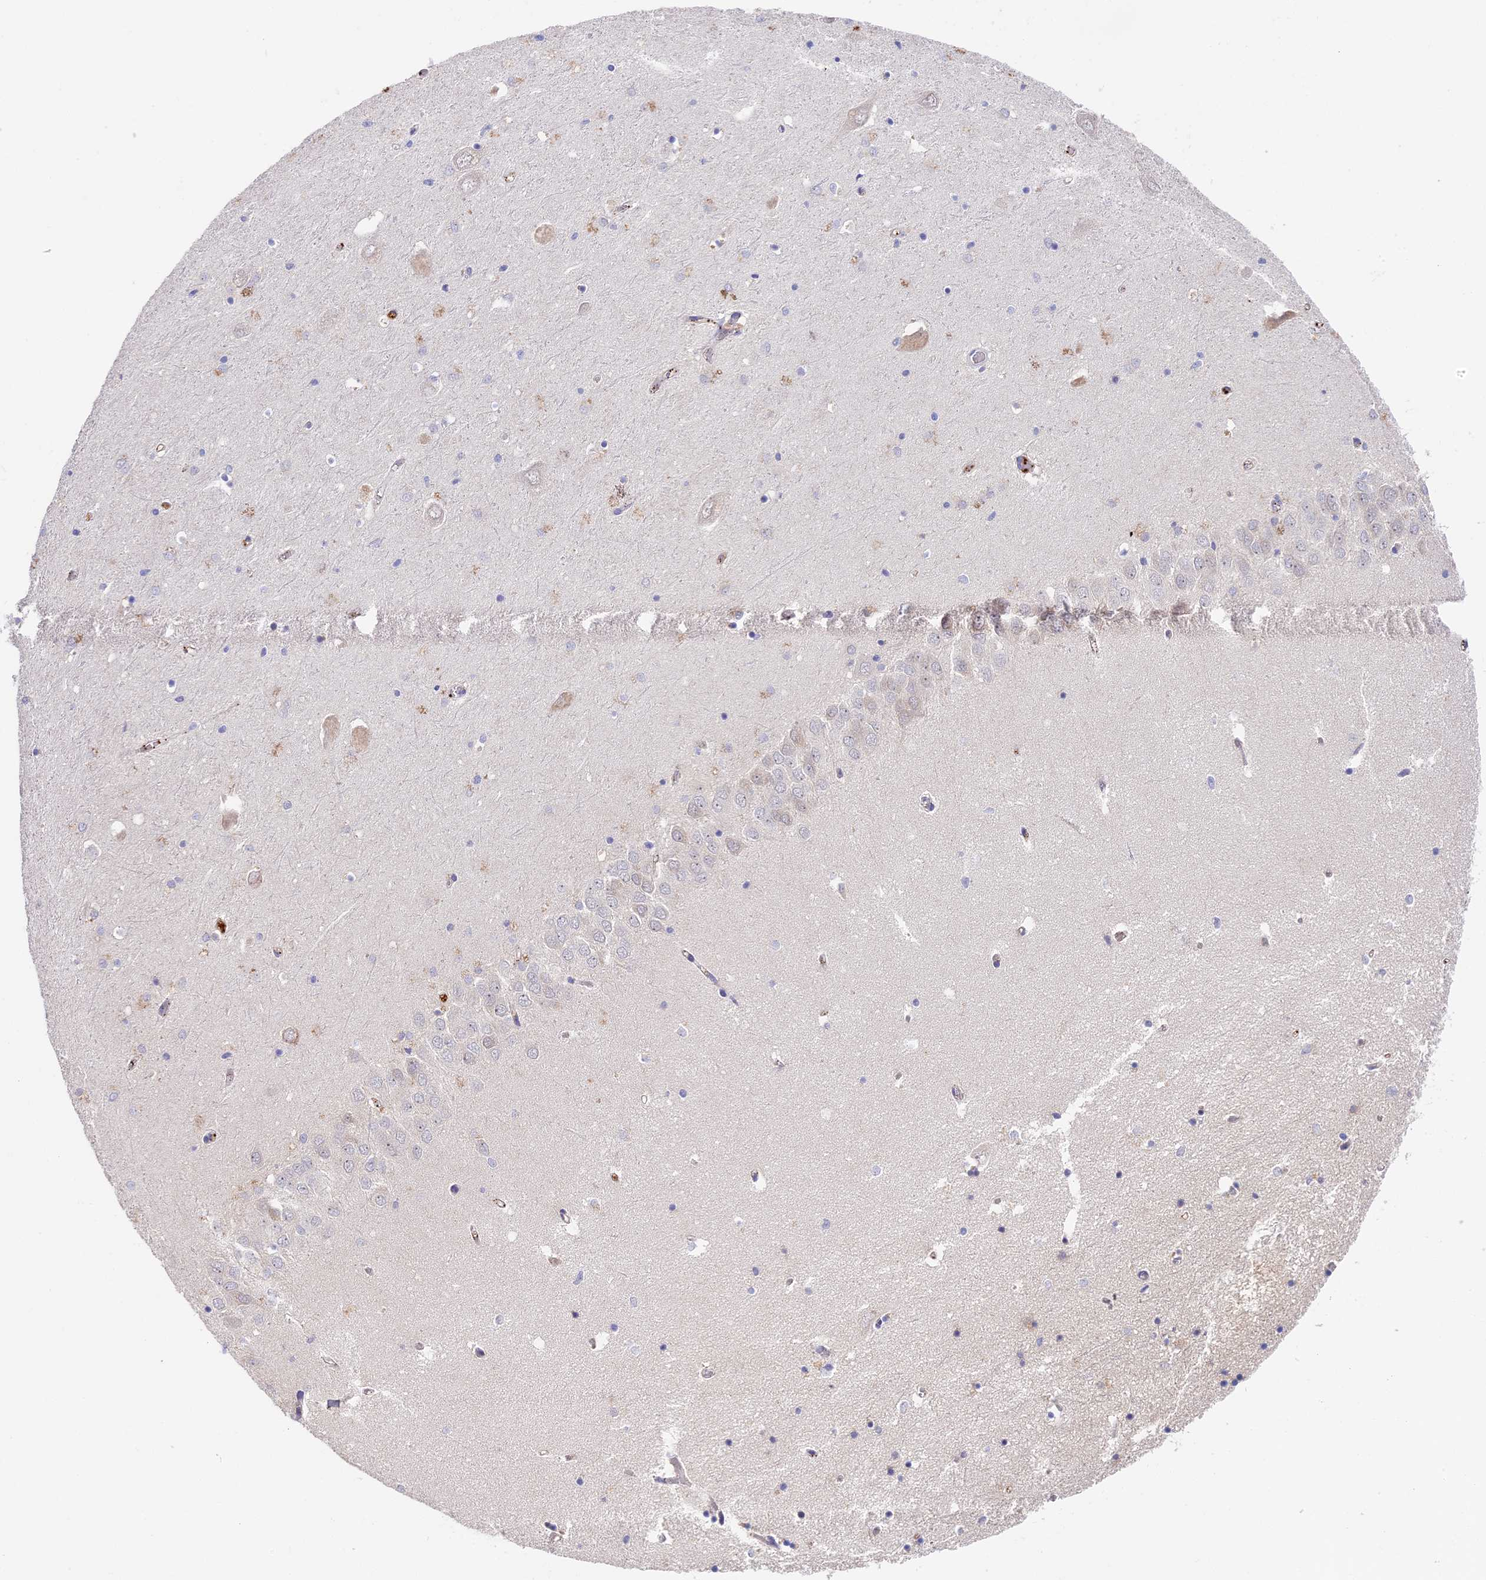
{"staining": {"intensity": "weak", "quantity": "<25%", "location": "cytoplasmic/membranous"}, "tissue": "hippocampus", "cell_type": "Glial cells", "image_type": "normal", "snomed": [{"axis": "morphology", "description": "Normal tissue, NOS"}, {"axis": "topography", "description": "Hippocampus"}], "caption": "Histopathology image shows no protein staining in glial cells of normal hippocampus. (Stains: DAB IHC with hematoxylin counter stain, Microscopy: brightfield microscopy at high magnification).", "gene": "ADGRD1", "patient": {"sex": "male", "age": 70}}